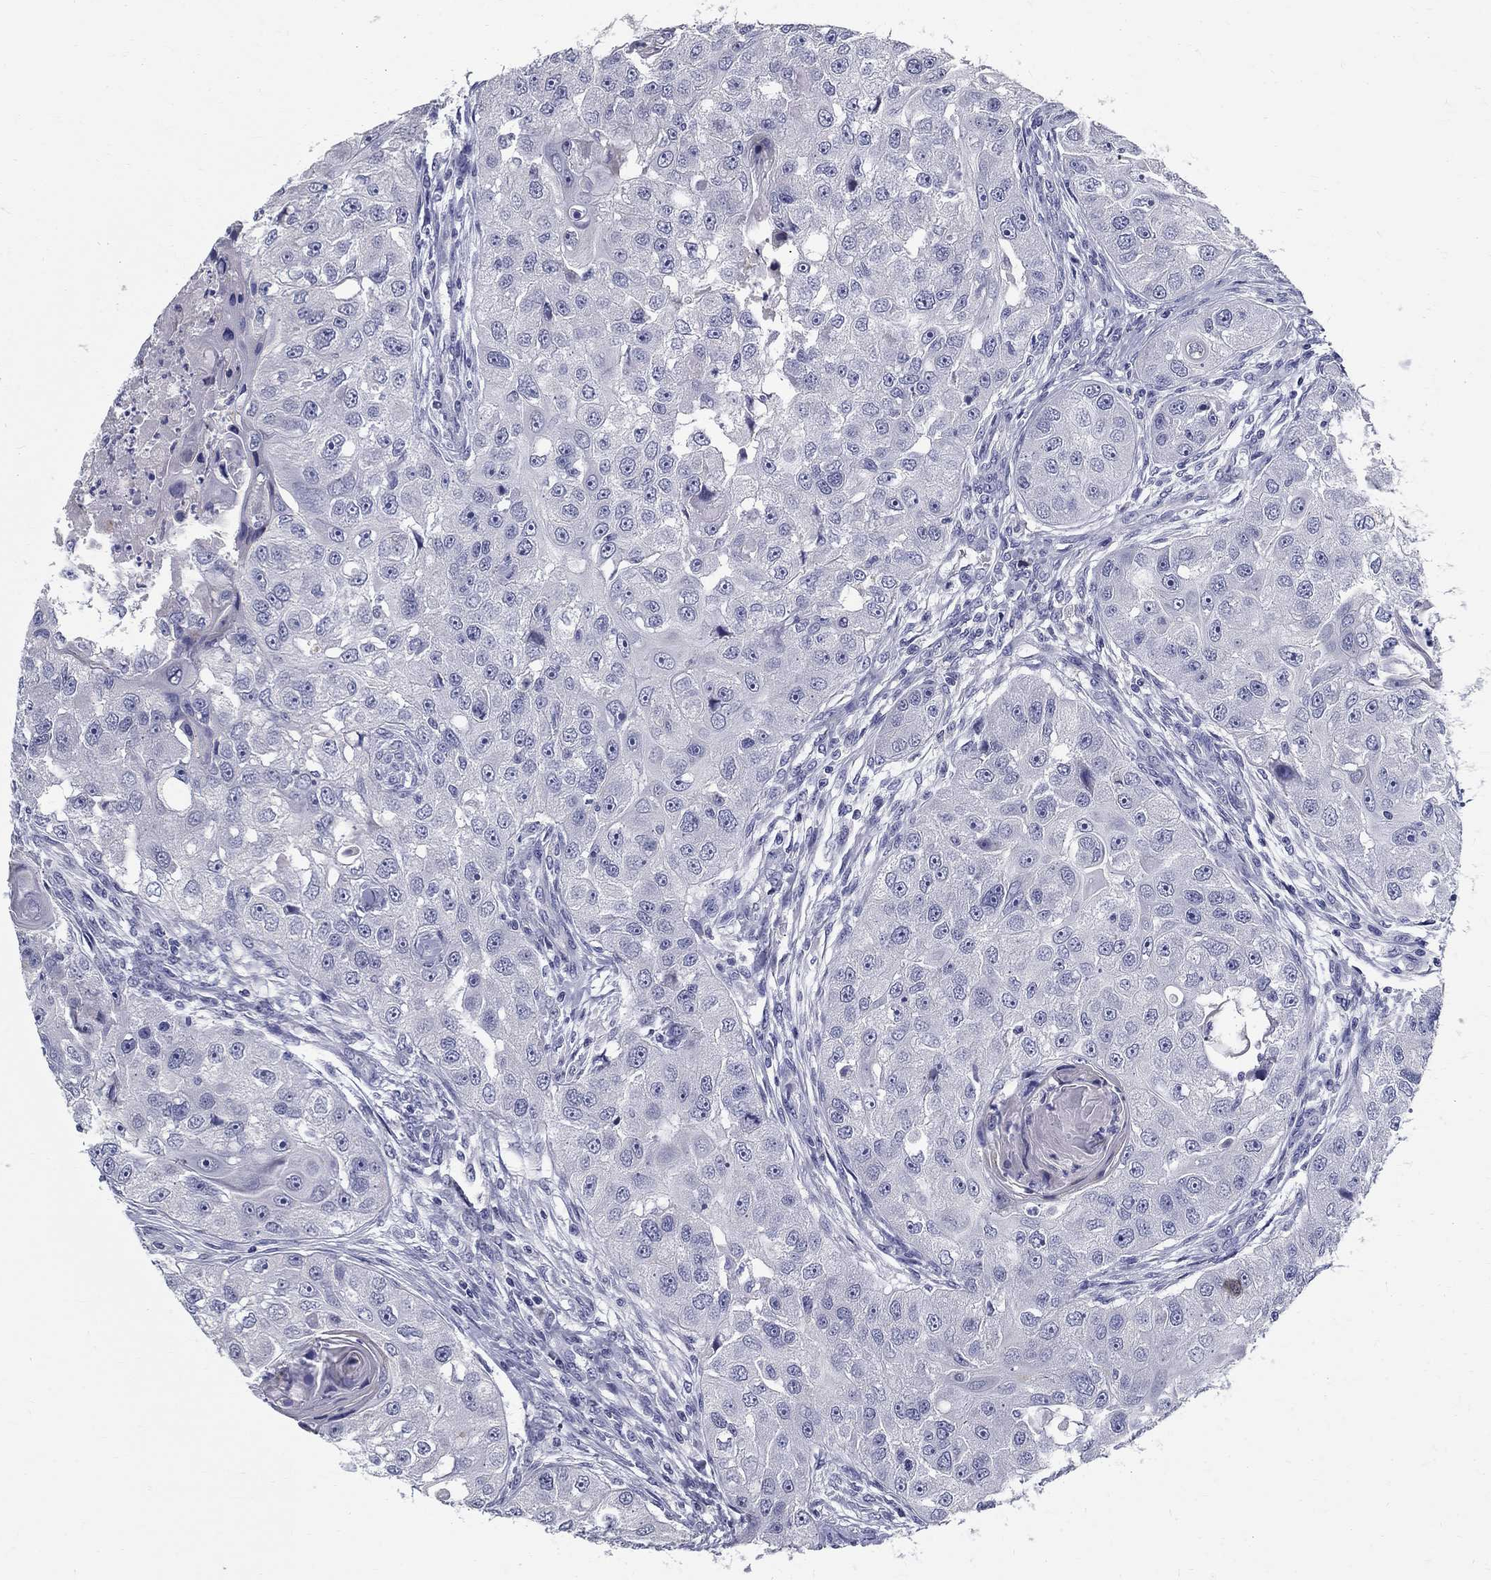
{"staining": {"intensity": "negative", "quantity": "none", "location": "none"}, "tissue": "head and neck cancer", "cell_type": "Tumor cells", "image_type": "cancer", "snomed": [{"axis": "morphology", "description": "Squamous cell carcinoma, NOS"}, {"axis": "topography", "description": "Head-Neck"}], "caption": "Image shows no protein staining in tumor cells of squamous cell carcinoma (head and neck) tissue.", "gene": "TGM4", "patient": {"sex": "male", "age": 51}}